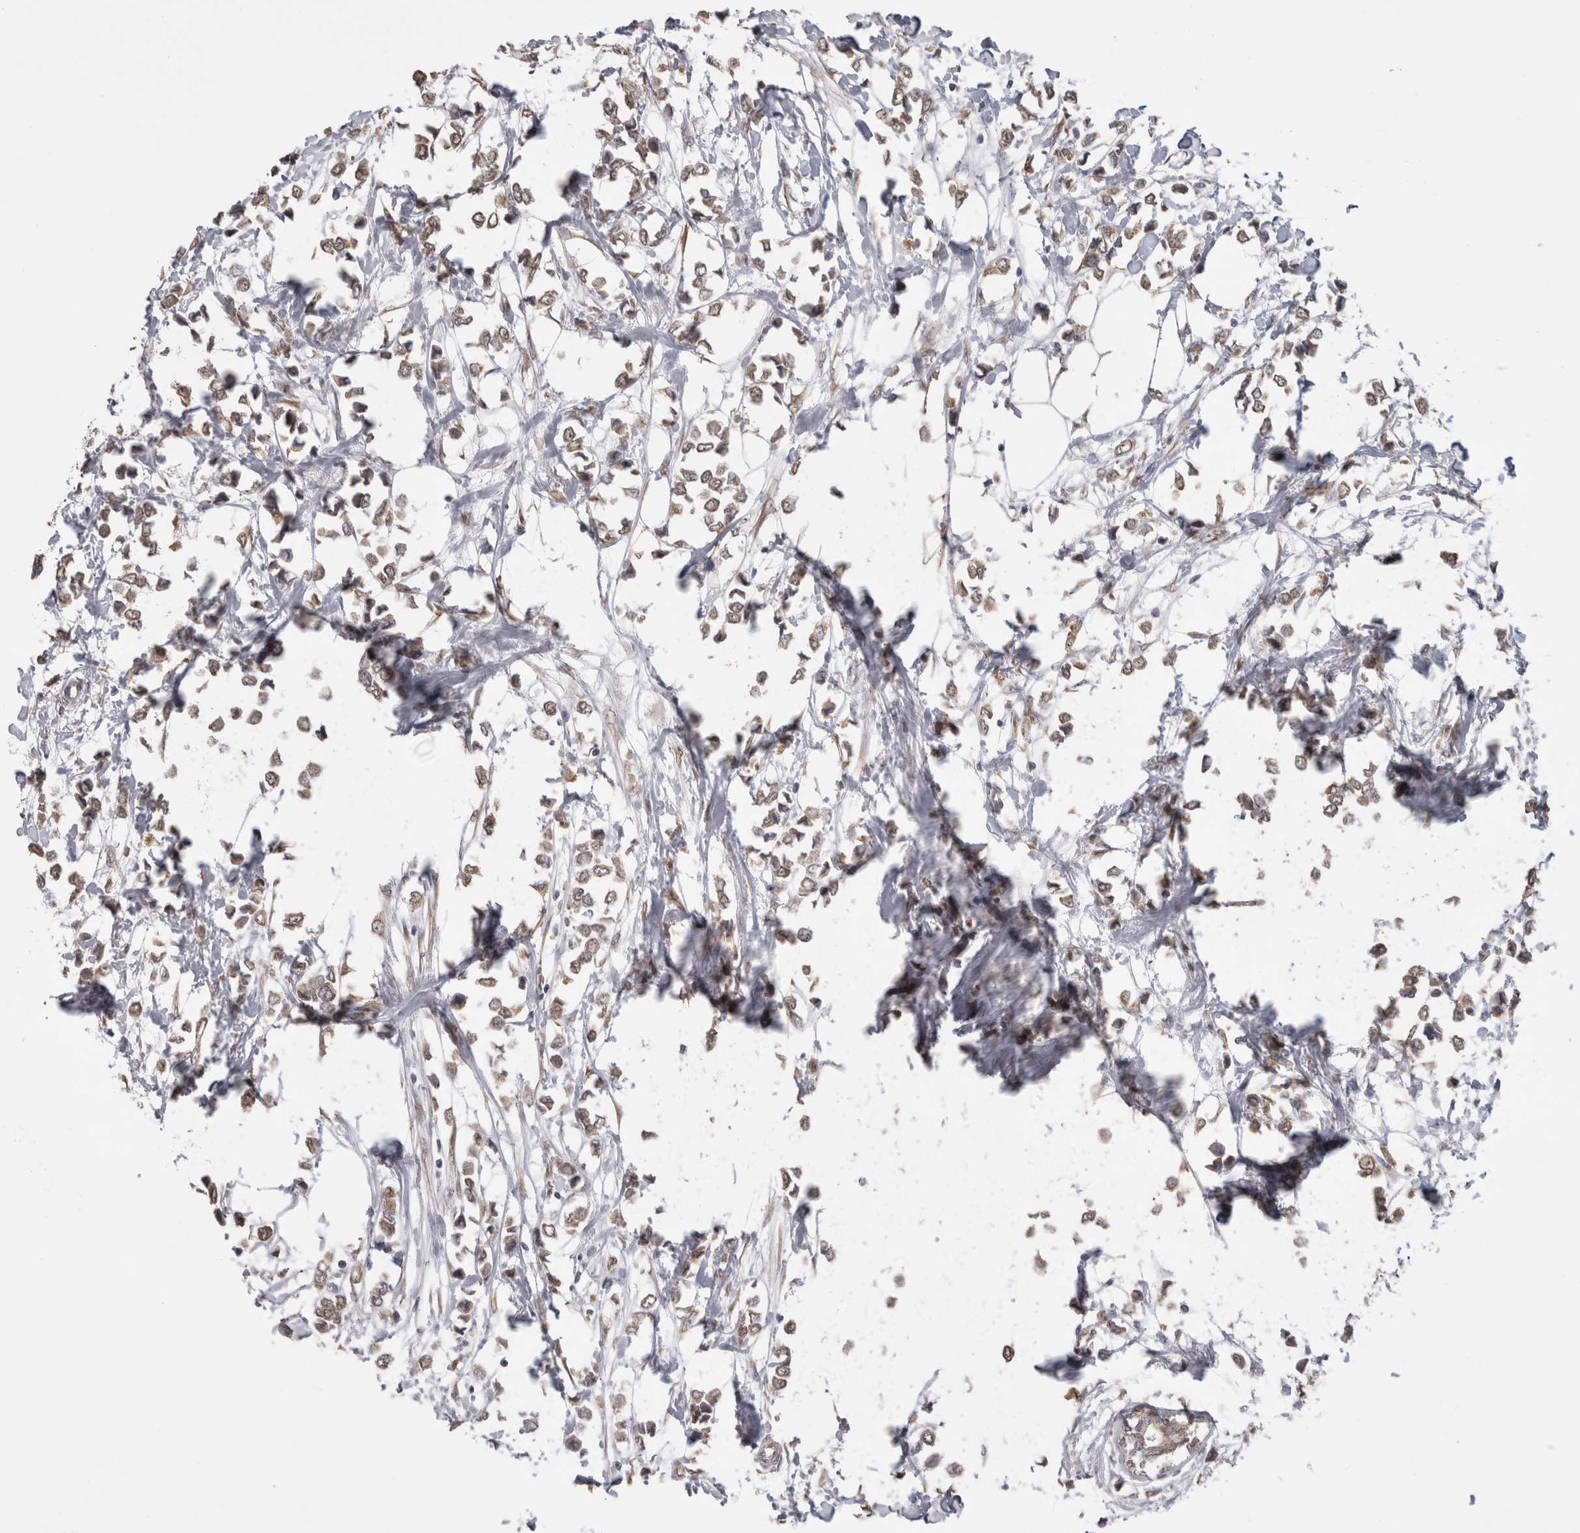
{"staining": {"intensity": "weak", "quantity": ">75%", "location": "cytoplasmic/membranous"}, "tissue": "breast cancer", "cell_type": "Tumor cells", "image_type": "cancer", "snomed": [{"axis": "morphology", "description": "Lobular carcinoma"}, {"axis": "topography", "description": "Breast"}], "caption": "IHC (DAB) staining of human breast cancer (lobular carcinoma) demonstrates weak cytoplasmic/membranous protein positivity in about >75% of tumor cells.", "gene": "NOMO1", "patient": {"sex": "female", "age": 51}}